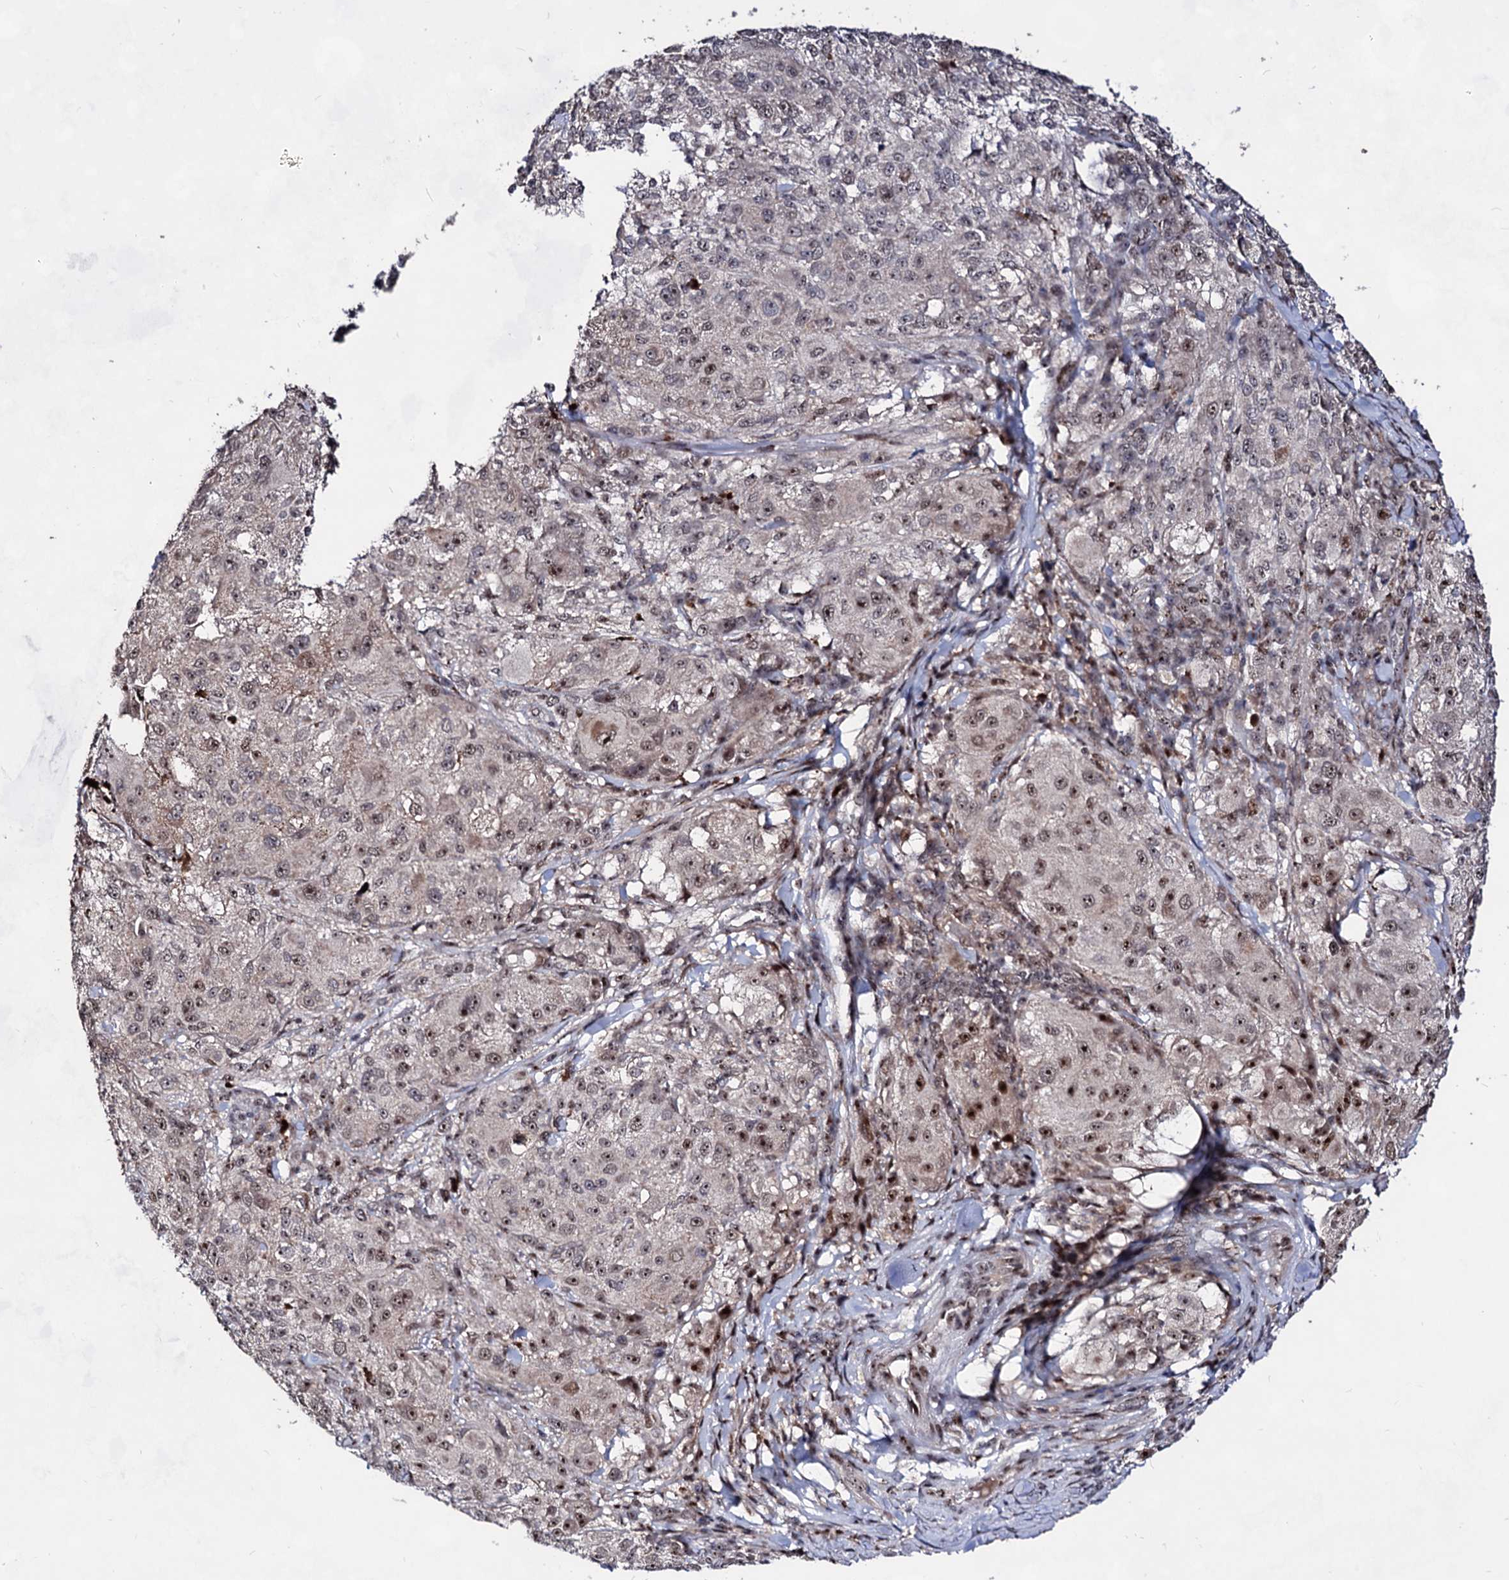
{"staining": {"intensity": "strong", "quantity": "<25%", "location": "nuclear"}, "tissue": "melanoma", "cell_type": "Tumor cells", "image_type": "cancer", "snomed": [{"axis": "morphology", "description": "Necrosis, NOS"}, {"axis": "morphology", "description": "Malignant melanoma, NOS"}, {"axis": "topography", "description": "Skin"}], "caption": "Melanoma was stained to show a protein in brown. There is medium levels of strong nuclear staining in approximately <25% of tumor cells.", "gene": "EXOSC10", "patient": {"sex": "female", "age": 87}}